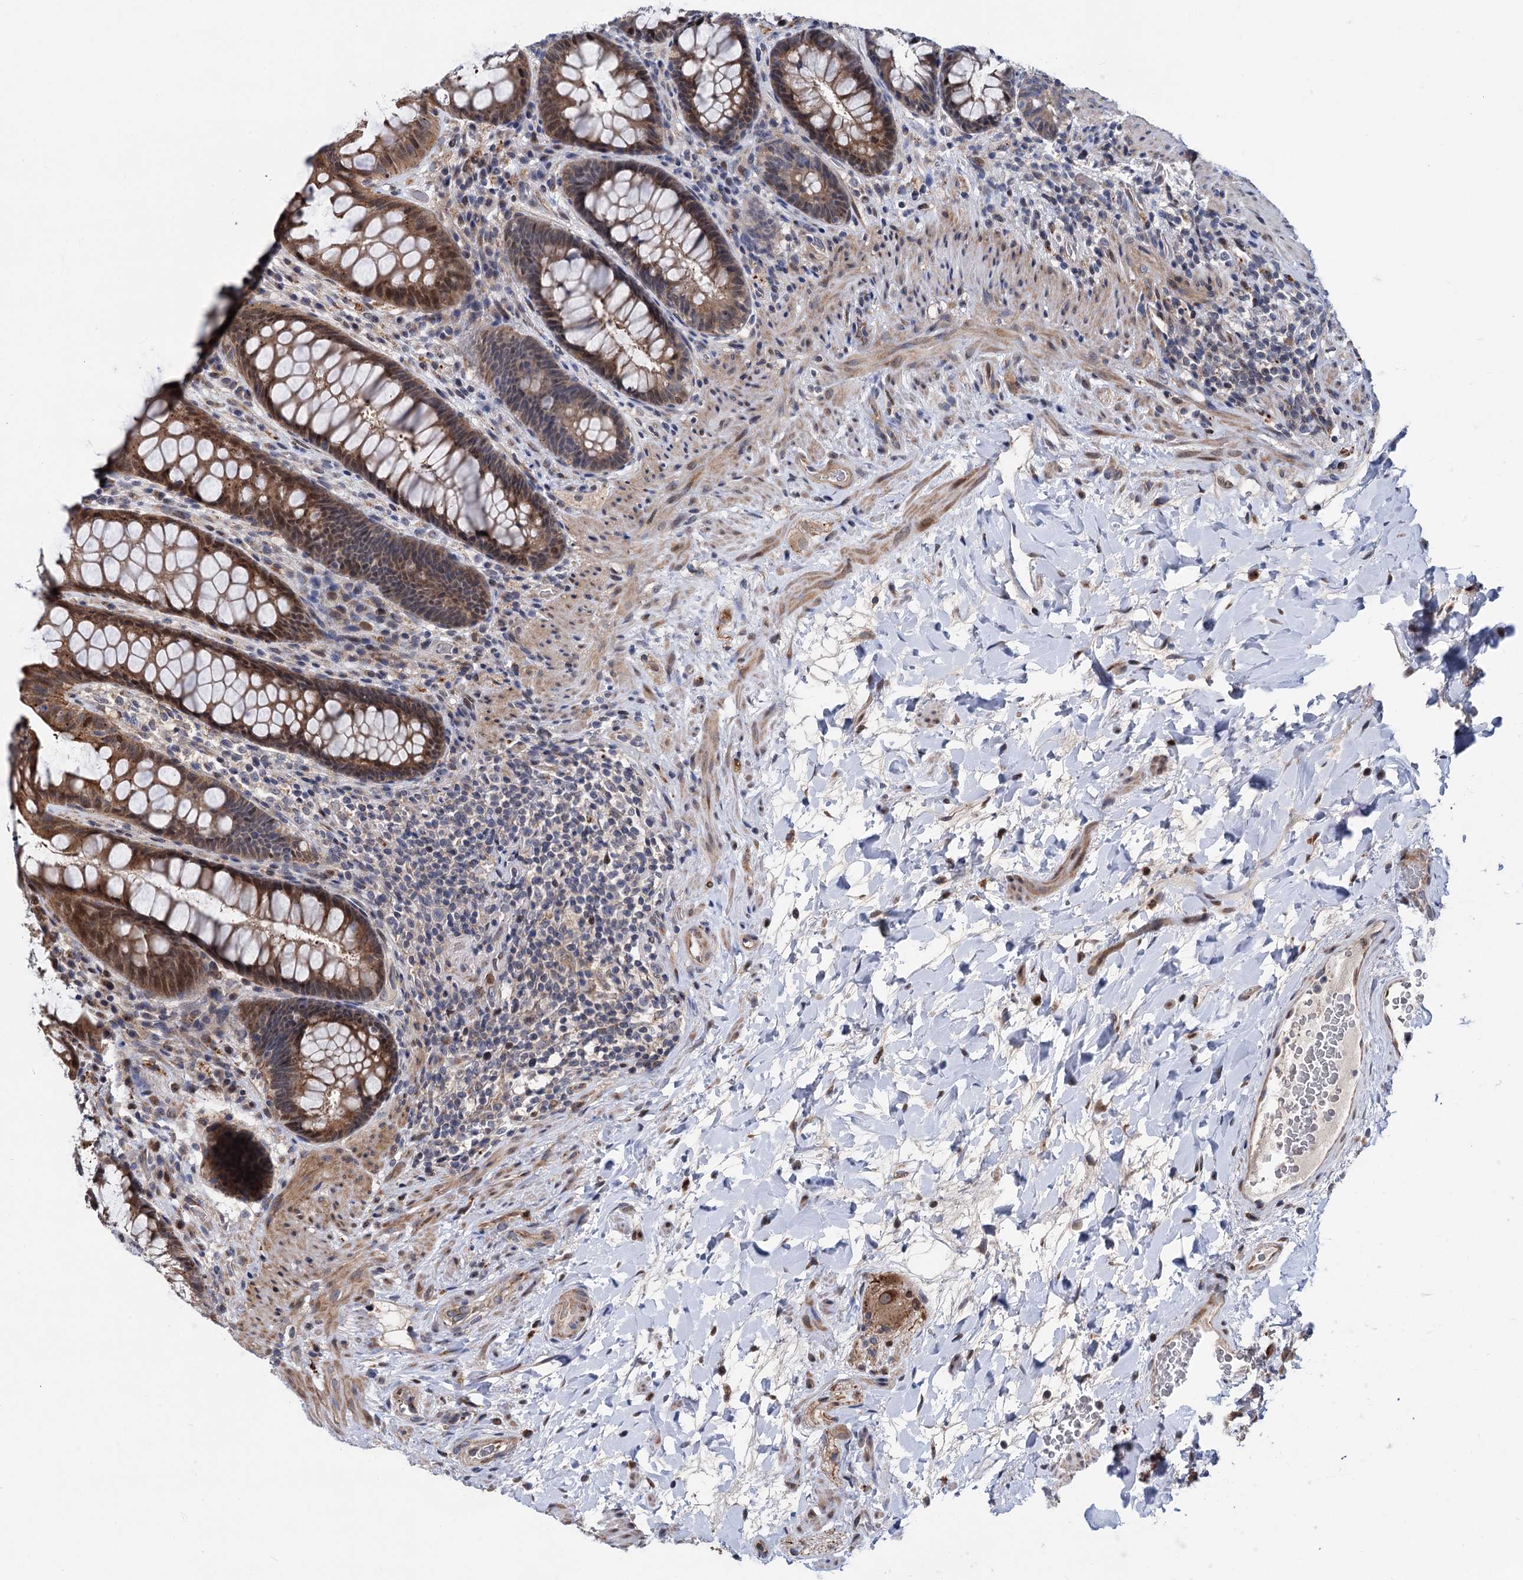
{"staining": {"intensity": "moderate", "quantity": ">75%", "location": "cytoplasmic/membranous"}, "tissue": "rectum", "cell_type": "Glandular cells", "image_type": "normal", "snomed": [{"axis": "morphology", "description": "Normal tissue, NOS"}, {"axis": "topography", "description": "Rectum"}], "caption": "Normal rectum demonstrates moderate cytoplasmic/membranous positivity in about >75% of glandular cells (Stains: DAB (3,3'-diaminobenzidine) in brown, nuclei in blue, Microscopy: brightfield microscopy at high magnification)..", "gene": "UBR1", "patient": {"sex": "female", "age": 46}}